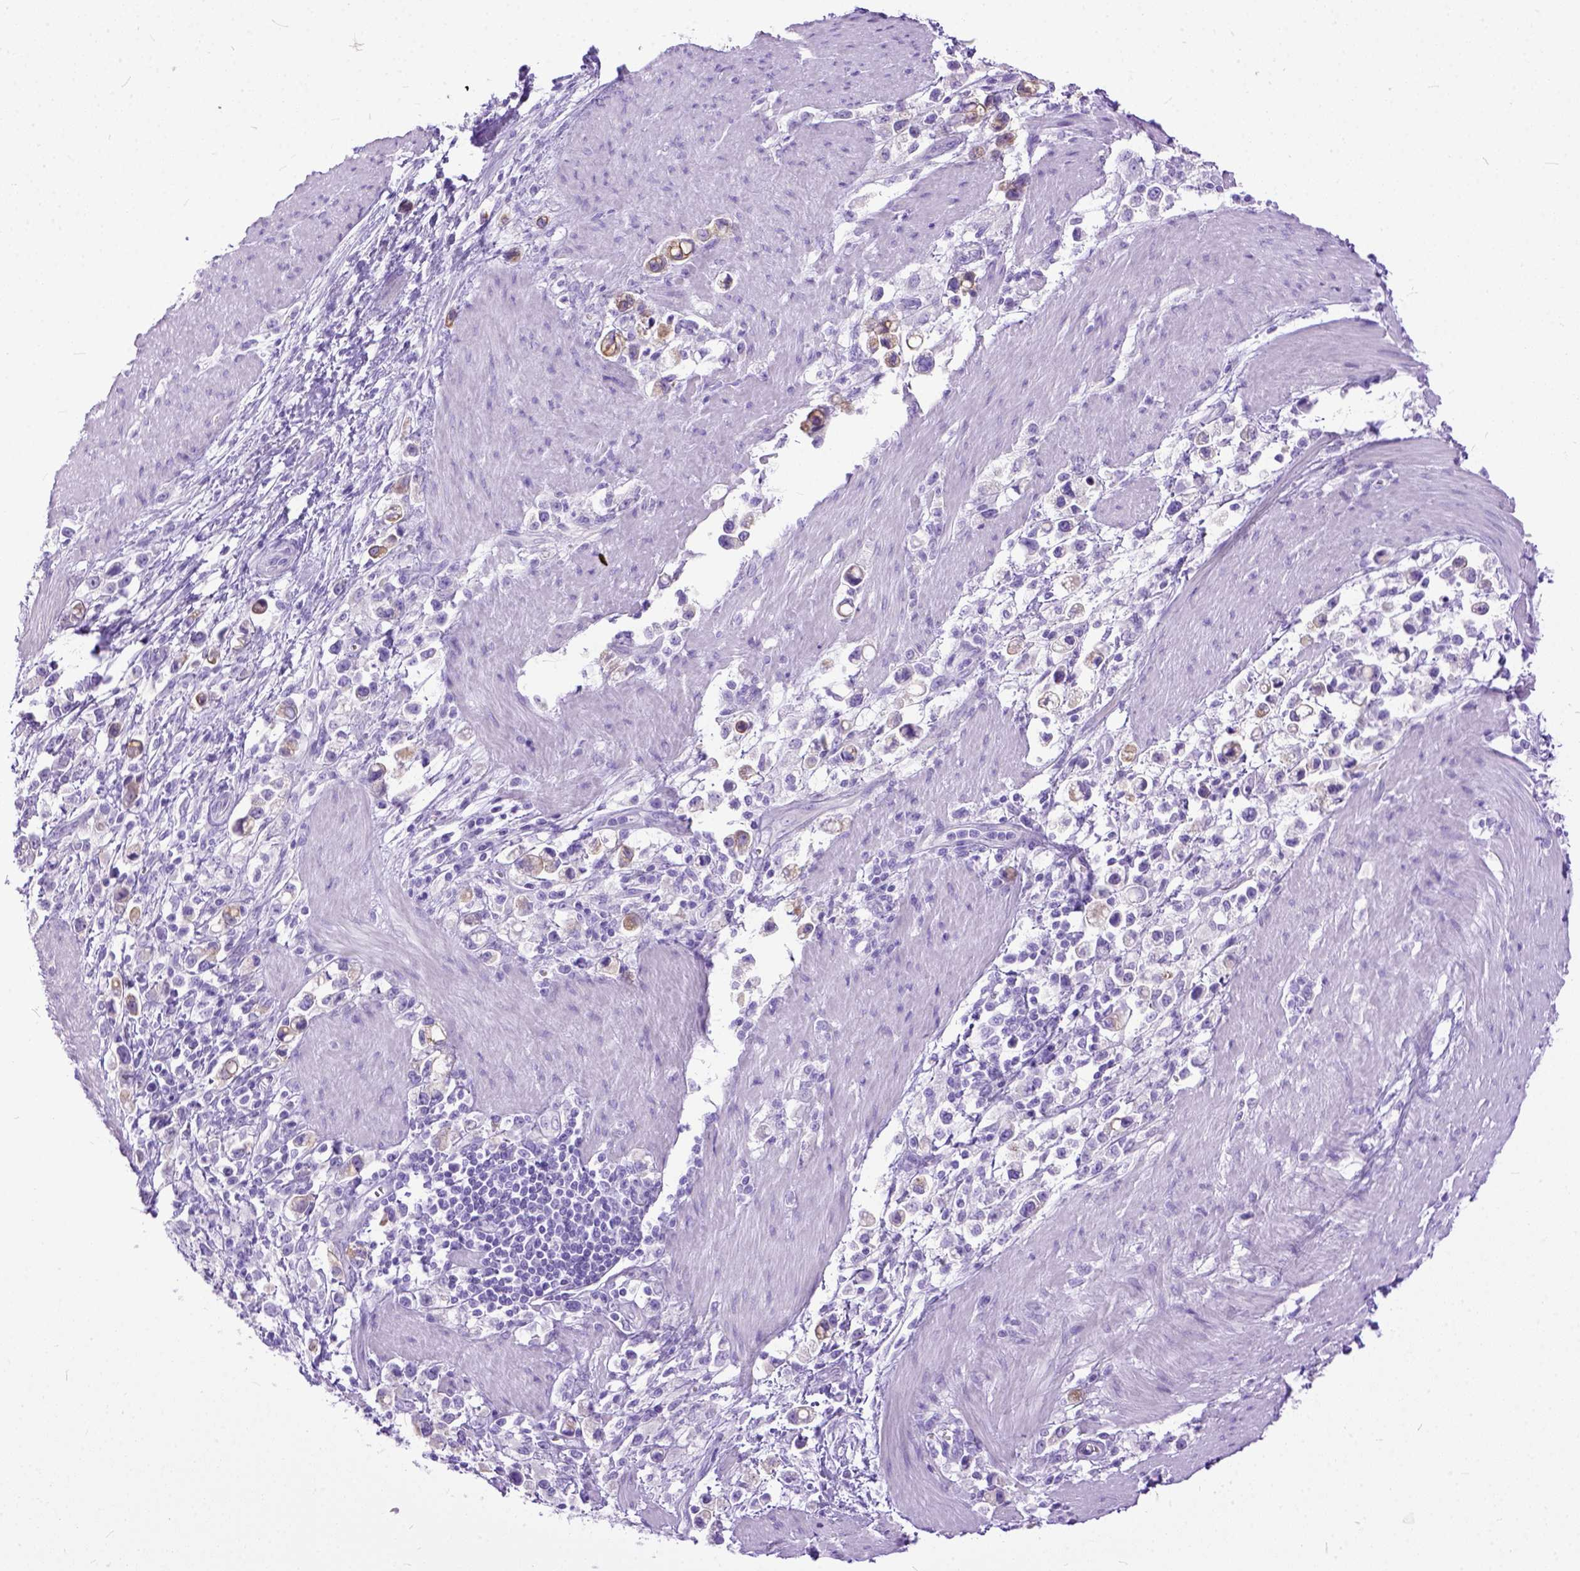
{"staining": {"intensity": "negative", "quantity": "none", "location": "none"}, "tissue": "stomach cancer", "cell_type": "Tumor cells", "image_type": "cancer", "snomed": [{"axis": "morphology", "description": "Adenocarcinoma, NOS"}, {"axis": "topography", "description": "Stomach"}], "caption": "High power microscopy micrograph of an immunohistochemistry (IHC) histopathology image of stomach adenocarcinoma, revealing no significant expression in tumor cells.", "gene": "PPL", "patient": {"sex": "male", "age": 63}}